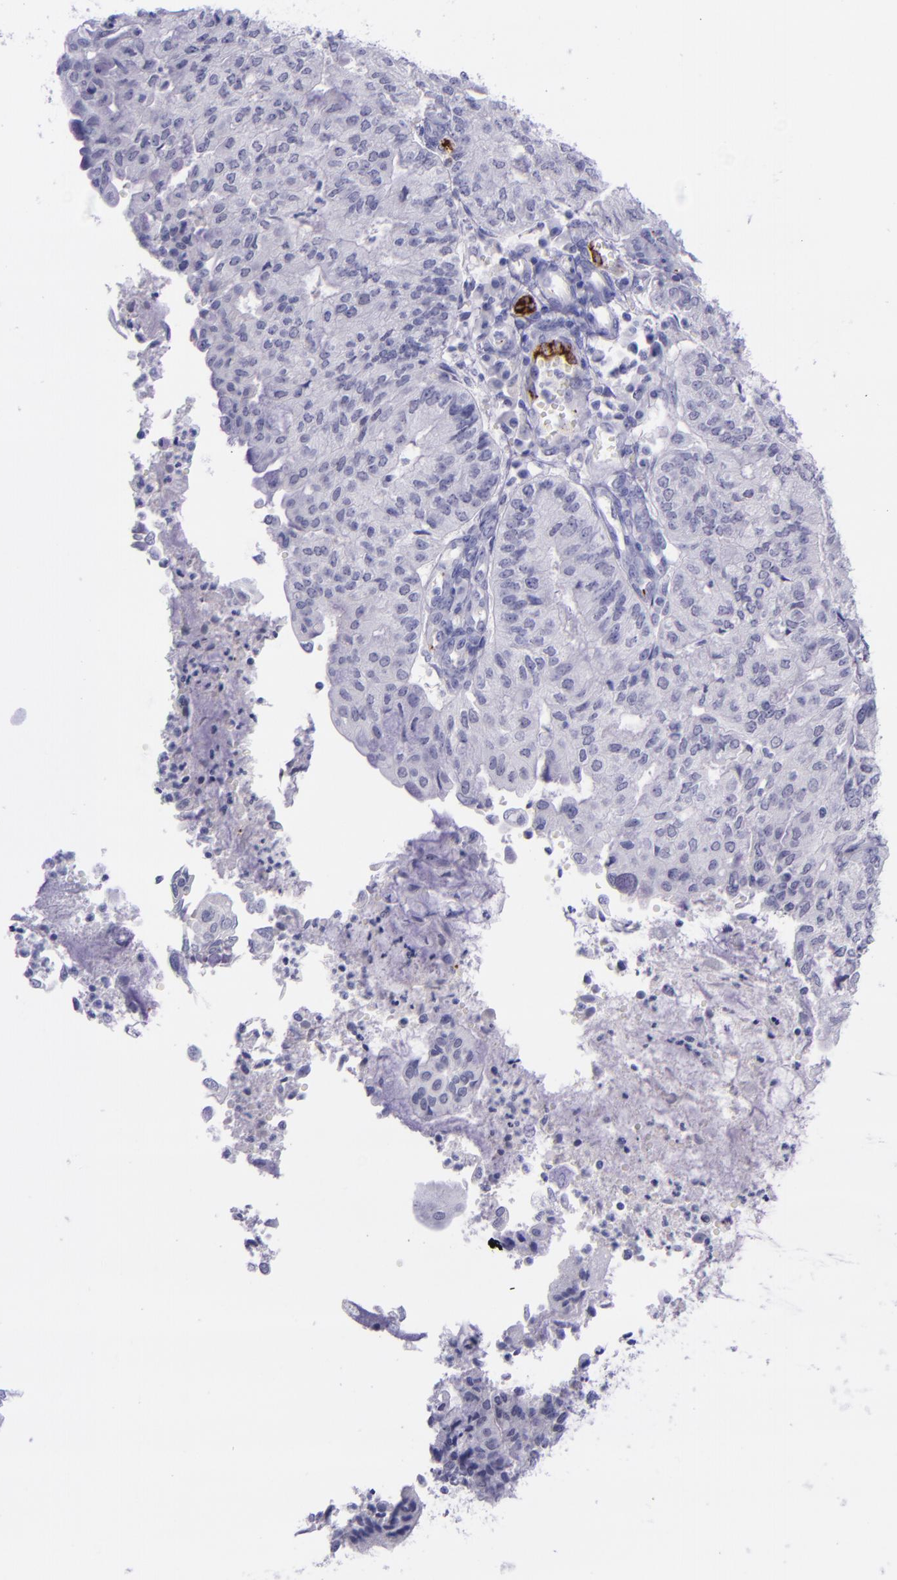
{"staining": {"intensity": "negative", "quantity": "none", "location": "none"}, "tissue": "endometrial cancer", "cell_type": "Tumor cells", "image_type": "cancer", "snomed": [{"axis": "morphology", "description": "Adenocarcinoma, NOS"}, {"axis": "topography", "description": "Endometrium"}], "caption": "Immunohistochemical staining of human adenocarcinoma (endometrial) reveals no significant positivity in tumor cells.", "gene": "SELE", "patient": {"sex": "female", "age": 59}}